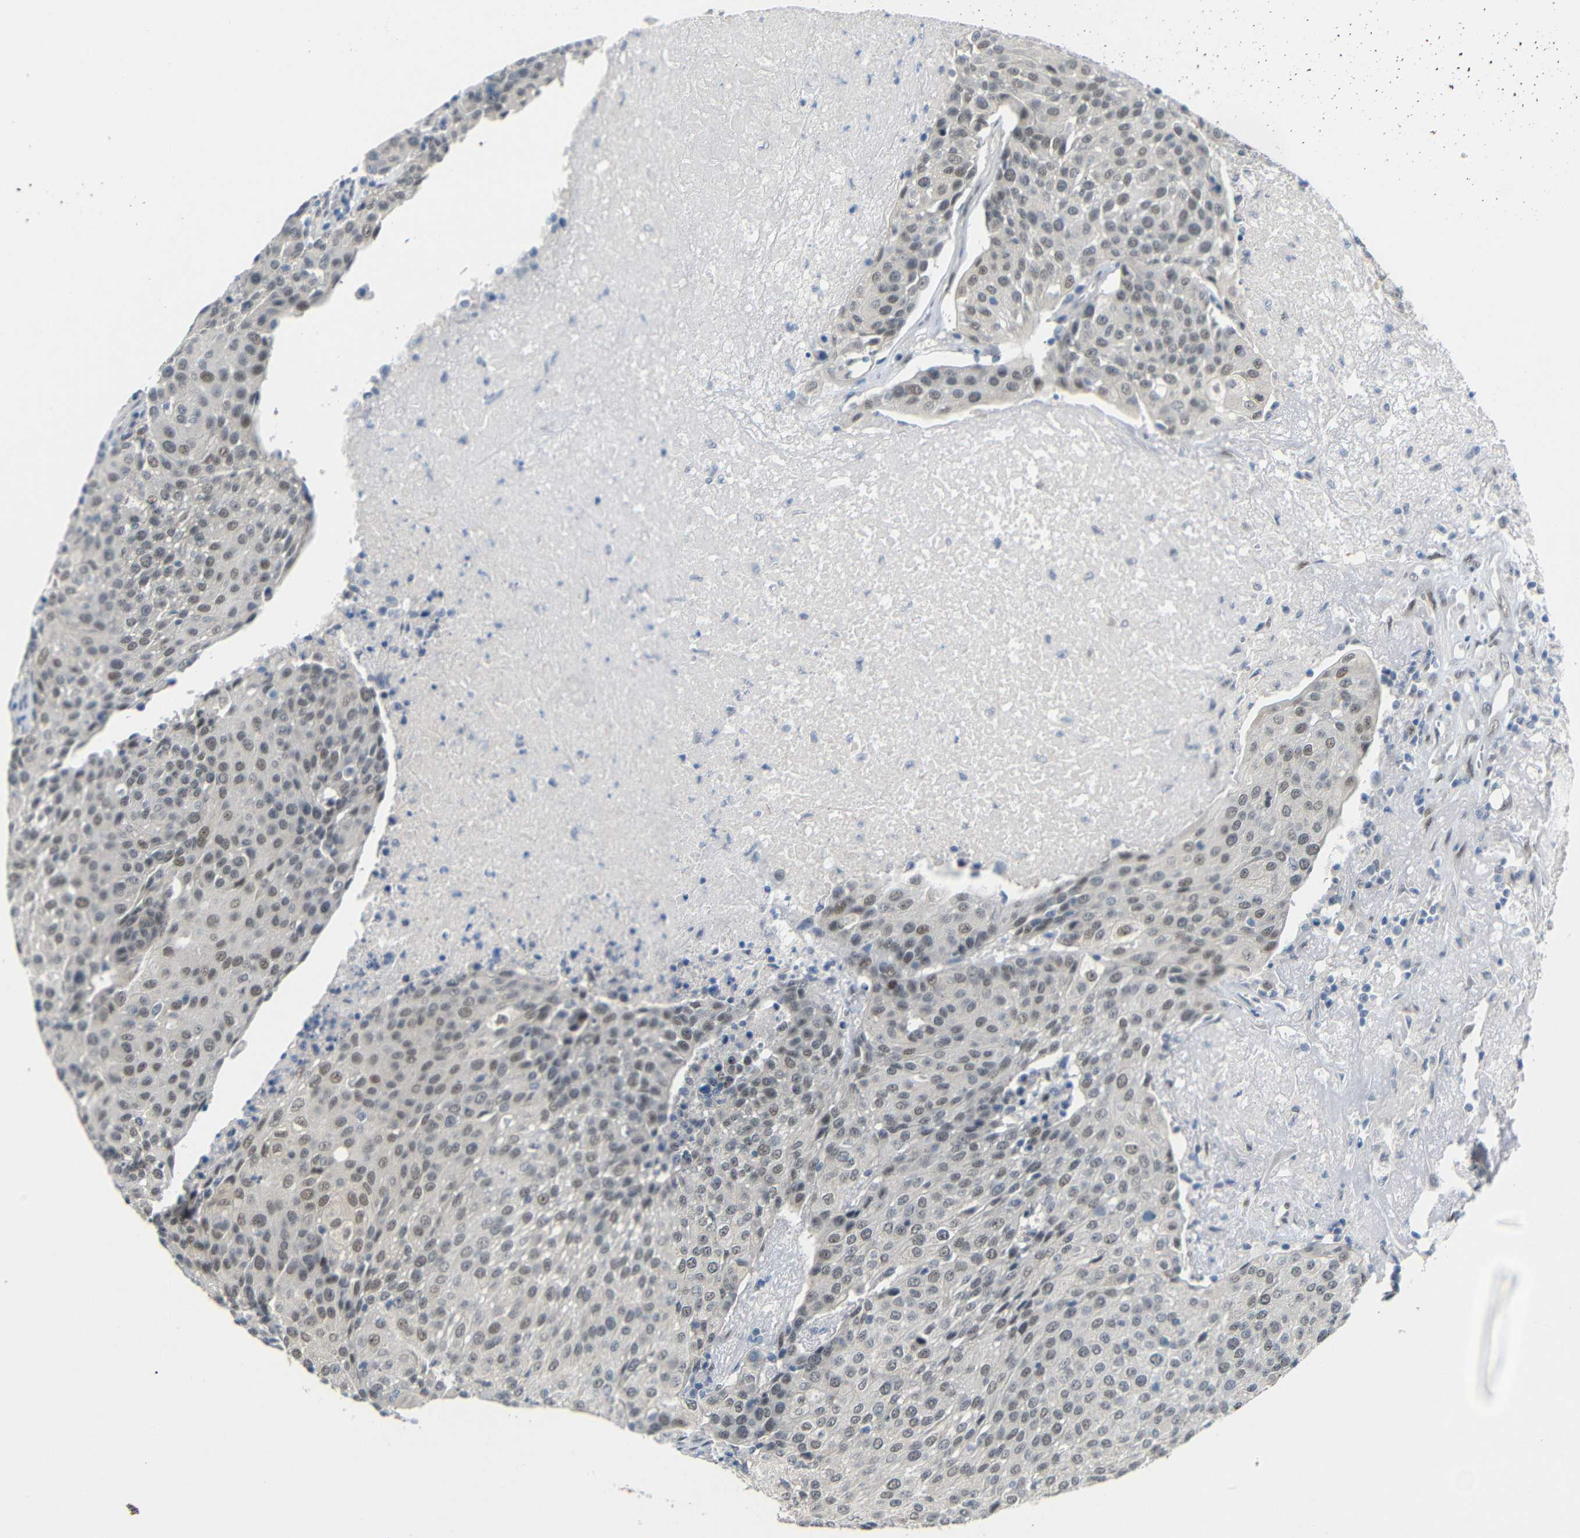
{"staining": {"intensity": "moderate", "quantity": ">75%", "location": "cytoplasmic/membranous"}, "tissue": "urothelial cancer", "cell_type": "Tumor cells", "image_type": "cancer", "snomed": [{"axis": "morphology", "description": "Urothelial carcinoma, High grade"}, {"axis": "topography", "description": "Urinary bladder"}], "caption": "Immunohistochemical staining of urothelial carcinoma (high-grade) exhibits medium levels of moderate cytoplasmic/membranous expression in about >75% of tumor cells. The staining was performed using DAB (3,3'-diaminobenzidine) to visualize the protein expression in brown, while the nuclei were stained in blue with hematoxylin (Magnification: 20x).", "gene": "GPR158", "patient": {"sex": "female", "age": 85}}